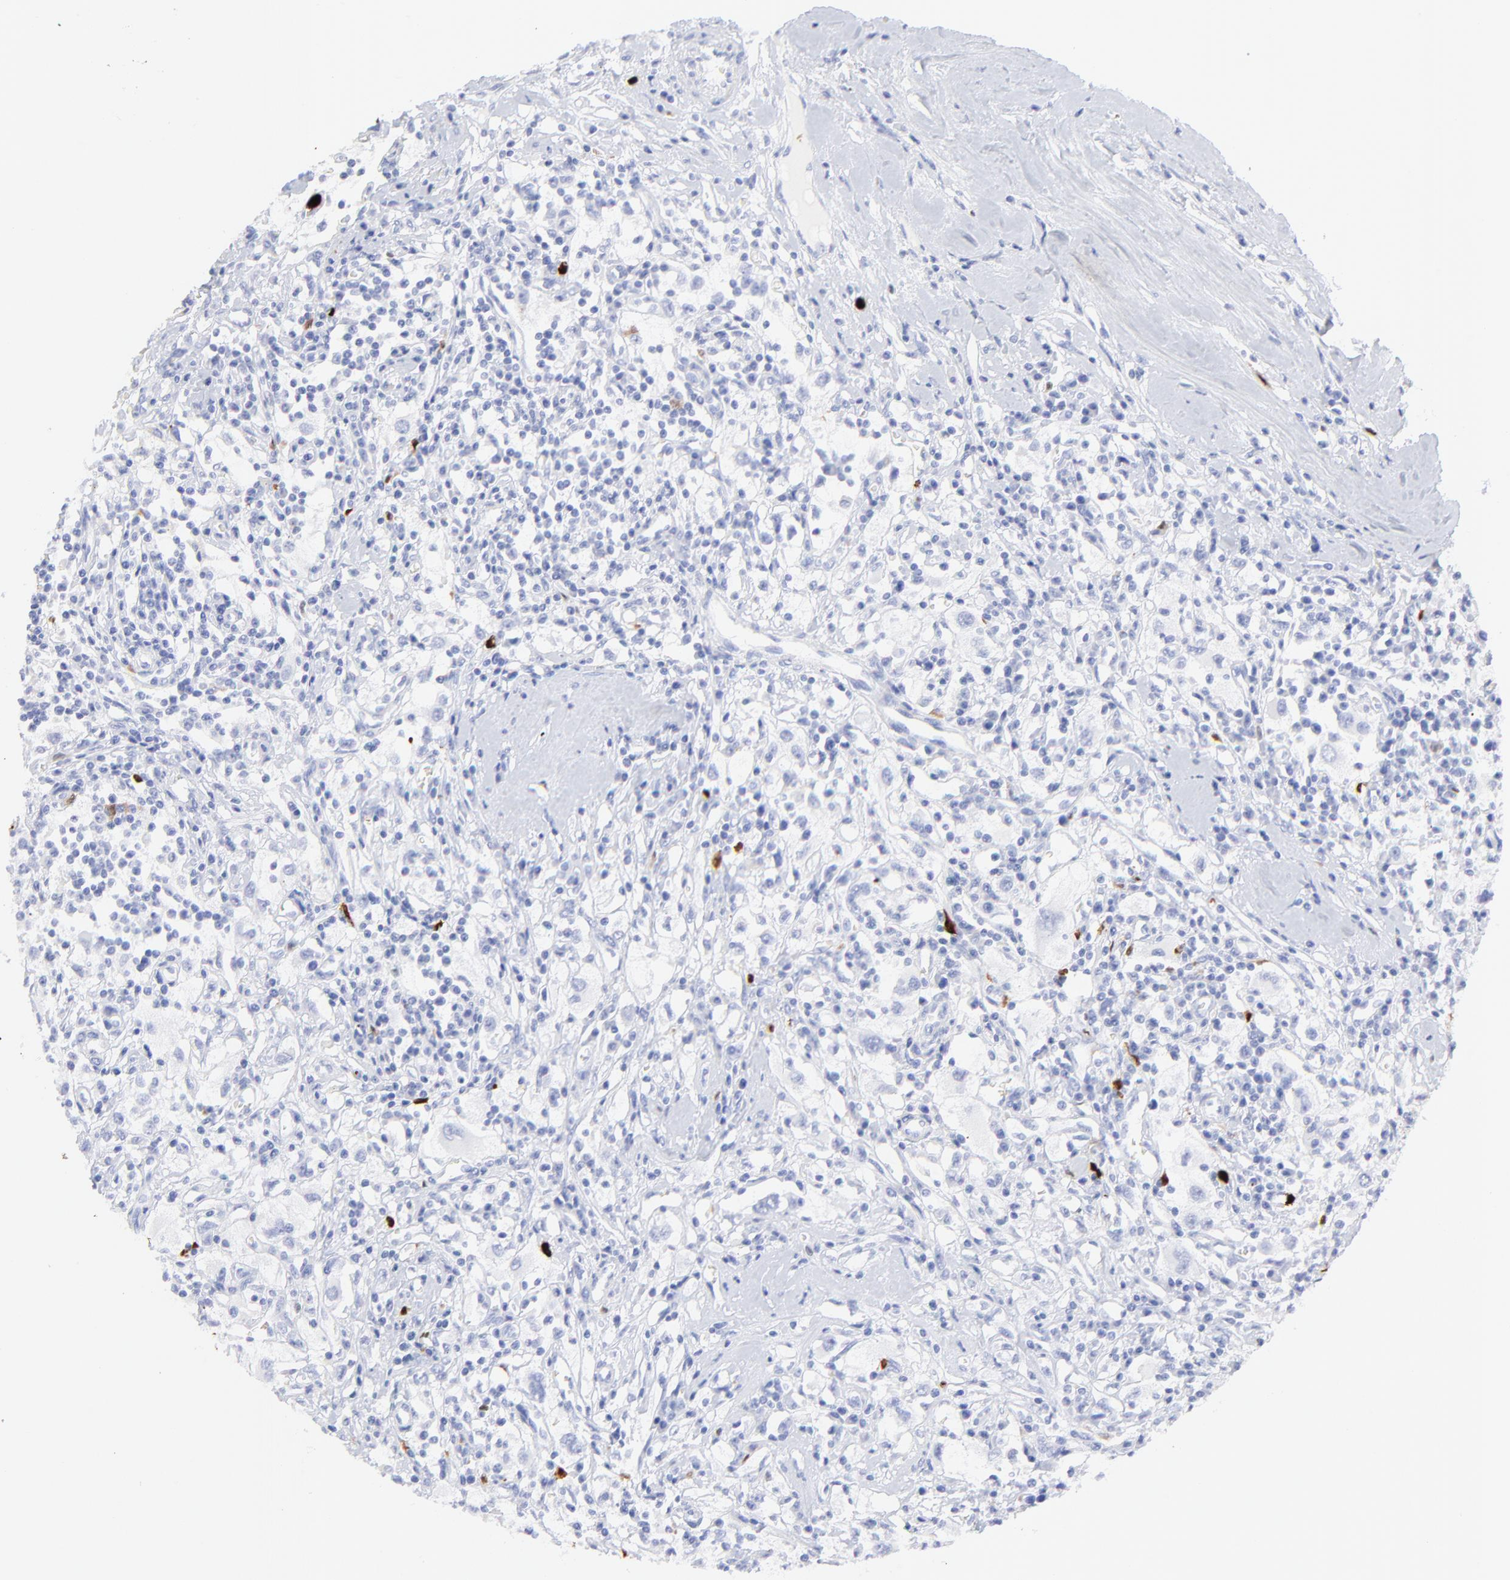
{"staining": {"intensity": "negative", "quantity": "none", "location": "none"}, "tissue": "renal cancer", "cell_type": "Tumor cells", "image_type": "cancer", "snomed": [{"axis": "morphology", "description": "Adenocarcinoma, NOS"}, {"axis": "topography", "description": "Kidney"}], "caption": "This is a photomicrograph of immunohistochemistry staining of adenocarcinoma (renal), which shows no positivity in tumor cells.", "gene": "S100A12", "patient": {"sex": "male", "age": 82}}